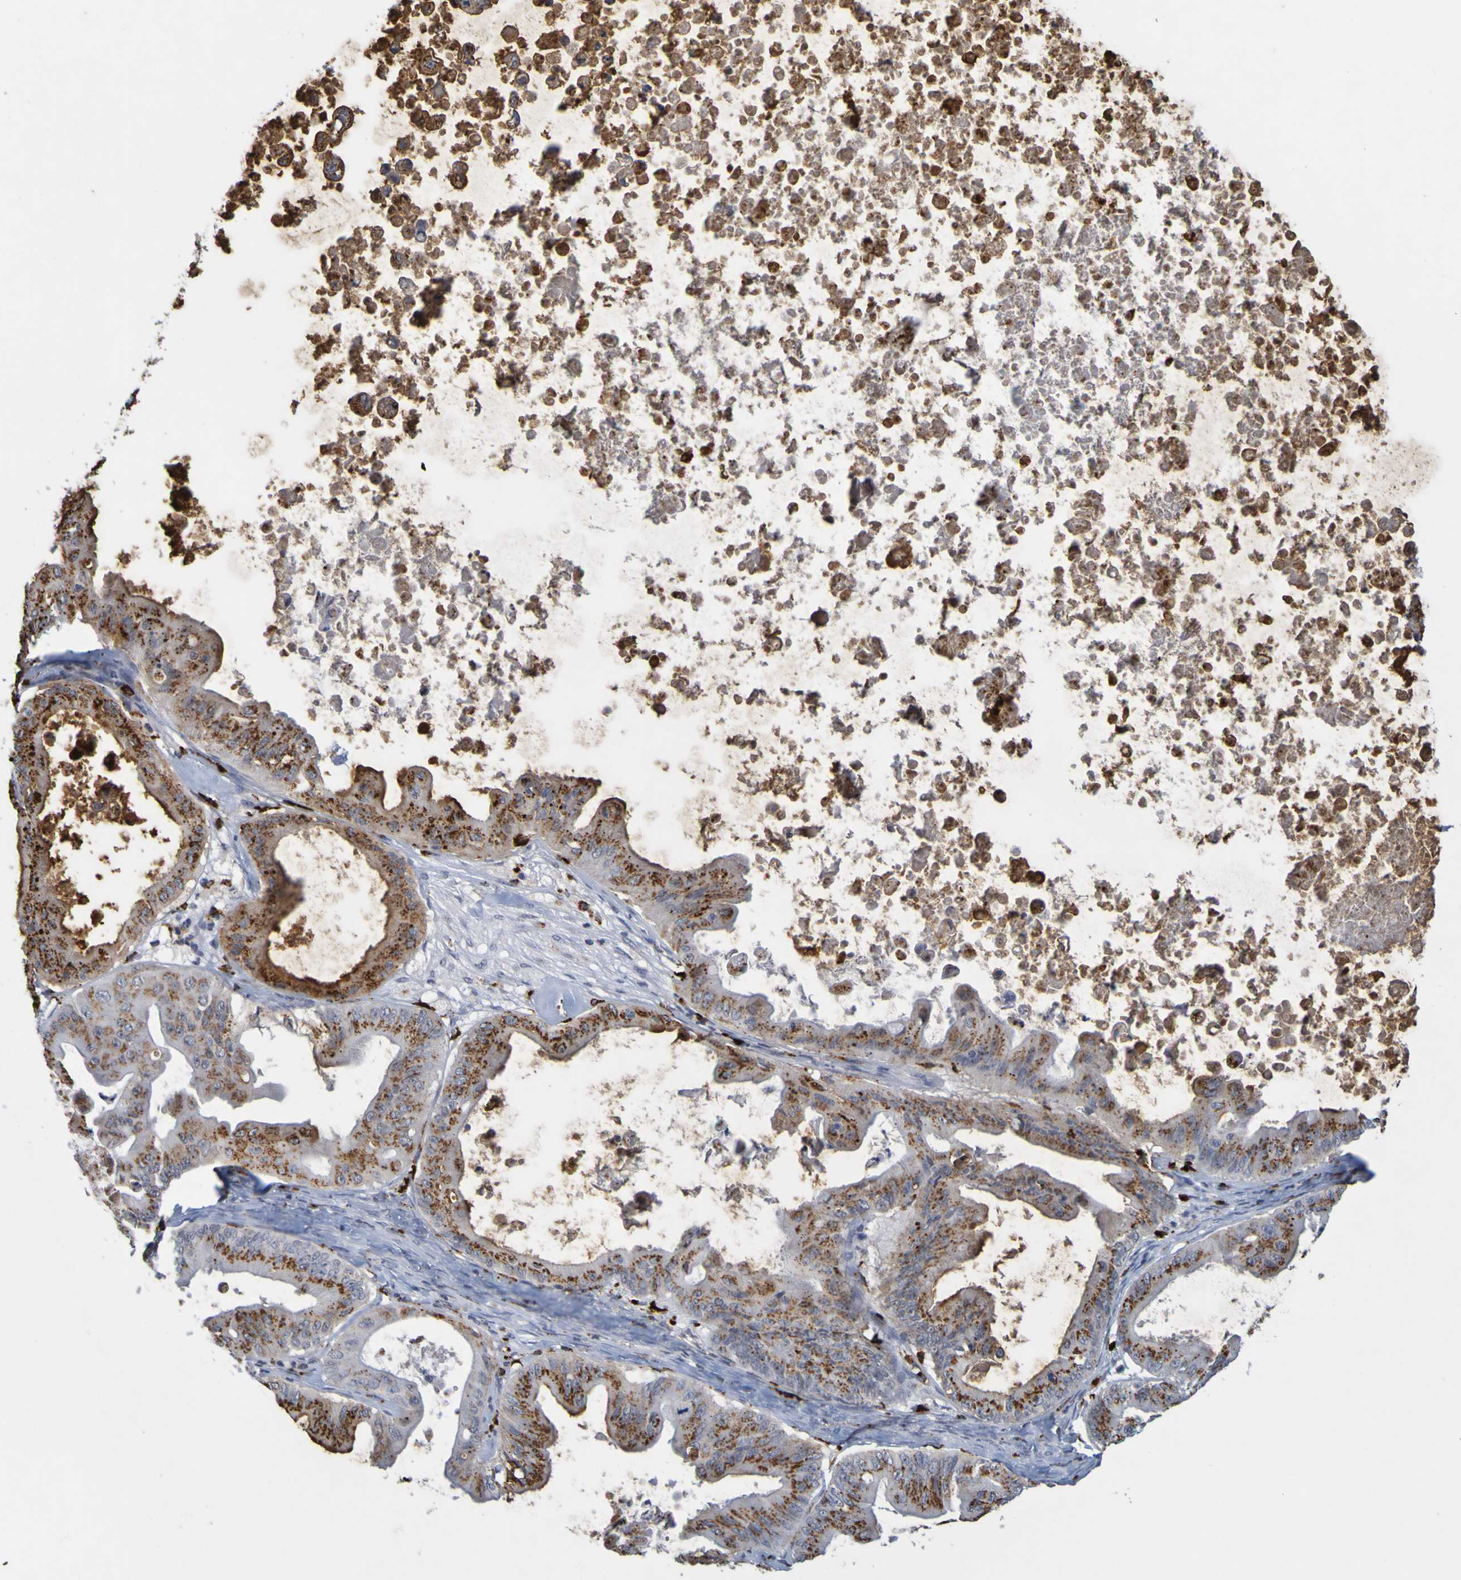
{"staining": {"intensity": "moderate", "quantity": ">75%", "location": "cytoplasmic/membranous"}, "tissue": "ovarian cancer", "cell_type": "Tumor cells", "image_type": "cancer", "snomed": [{"axis": "morphology", "description": "Cystadenocarcinoma, mucinous, NOS"}, {"axis": "topography", "description": "Ovary"}], "caption": "A brown stain highlights moderate cytoplasmic/membranous staining of a protein in human ovarian cancer tumor cells.", "gene": "TPH1", "patient": {"sex": "female", "age": 37}}